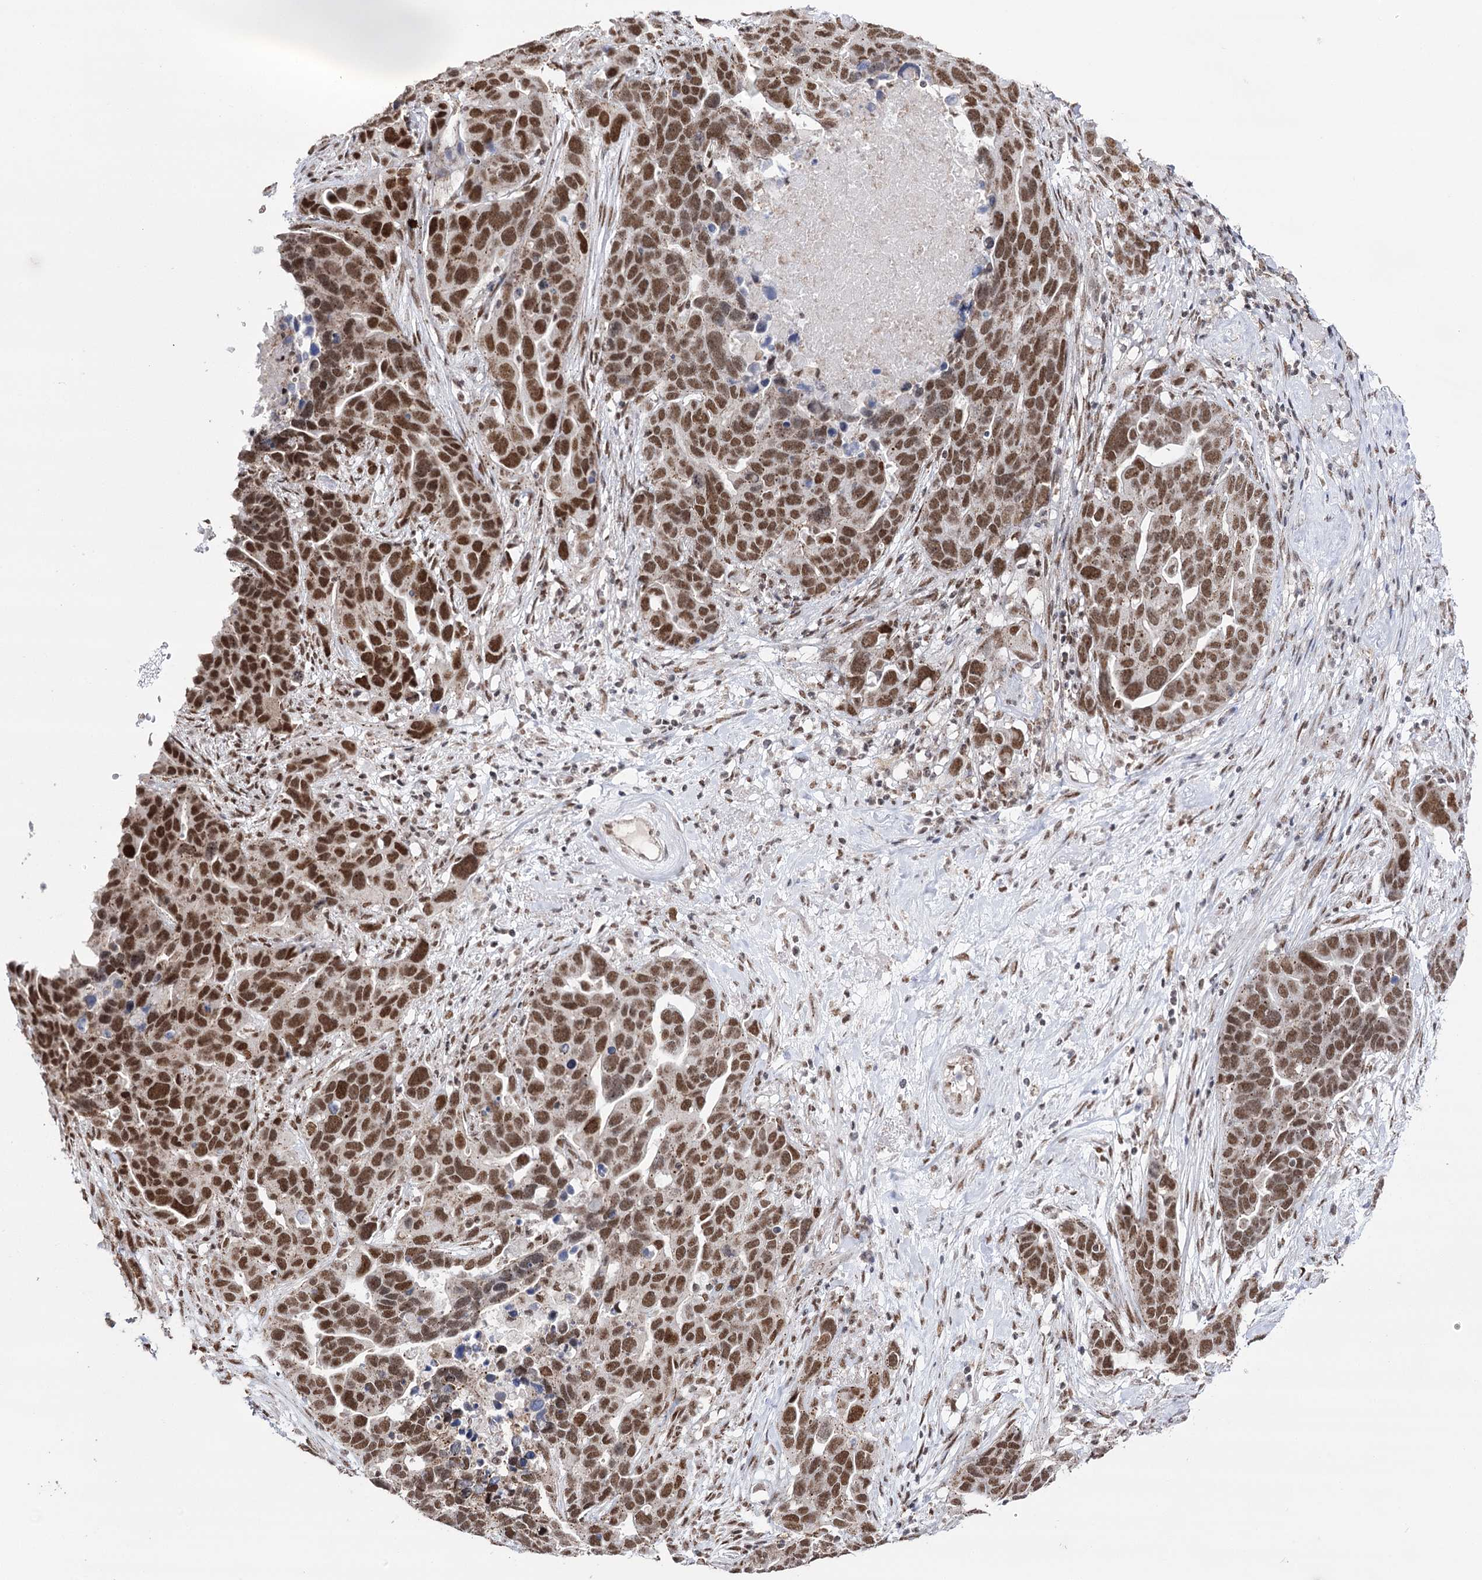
{"staining": {"intensity": "moderate", "quantity": ">75%", "location": "nuclear"}, "tissue": "ovarian cancer", "cell_type": "Tumor cells", "image_type": "cancer", "snomed": [{"axis": "morphology", "description": "Cystadenocarcinoma, serous, NOS"}, {"axis": "topography", "description": "Ovary"}], "caption": "DAB immunohistochemical staining of human ovarian serous cystadenocarcinoma reveals moderate nuclear protein expression in about >75% of tumor cells.", "gene": "VGLL4", "patient": {"sex": "female", "age": 54}}